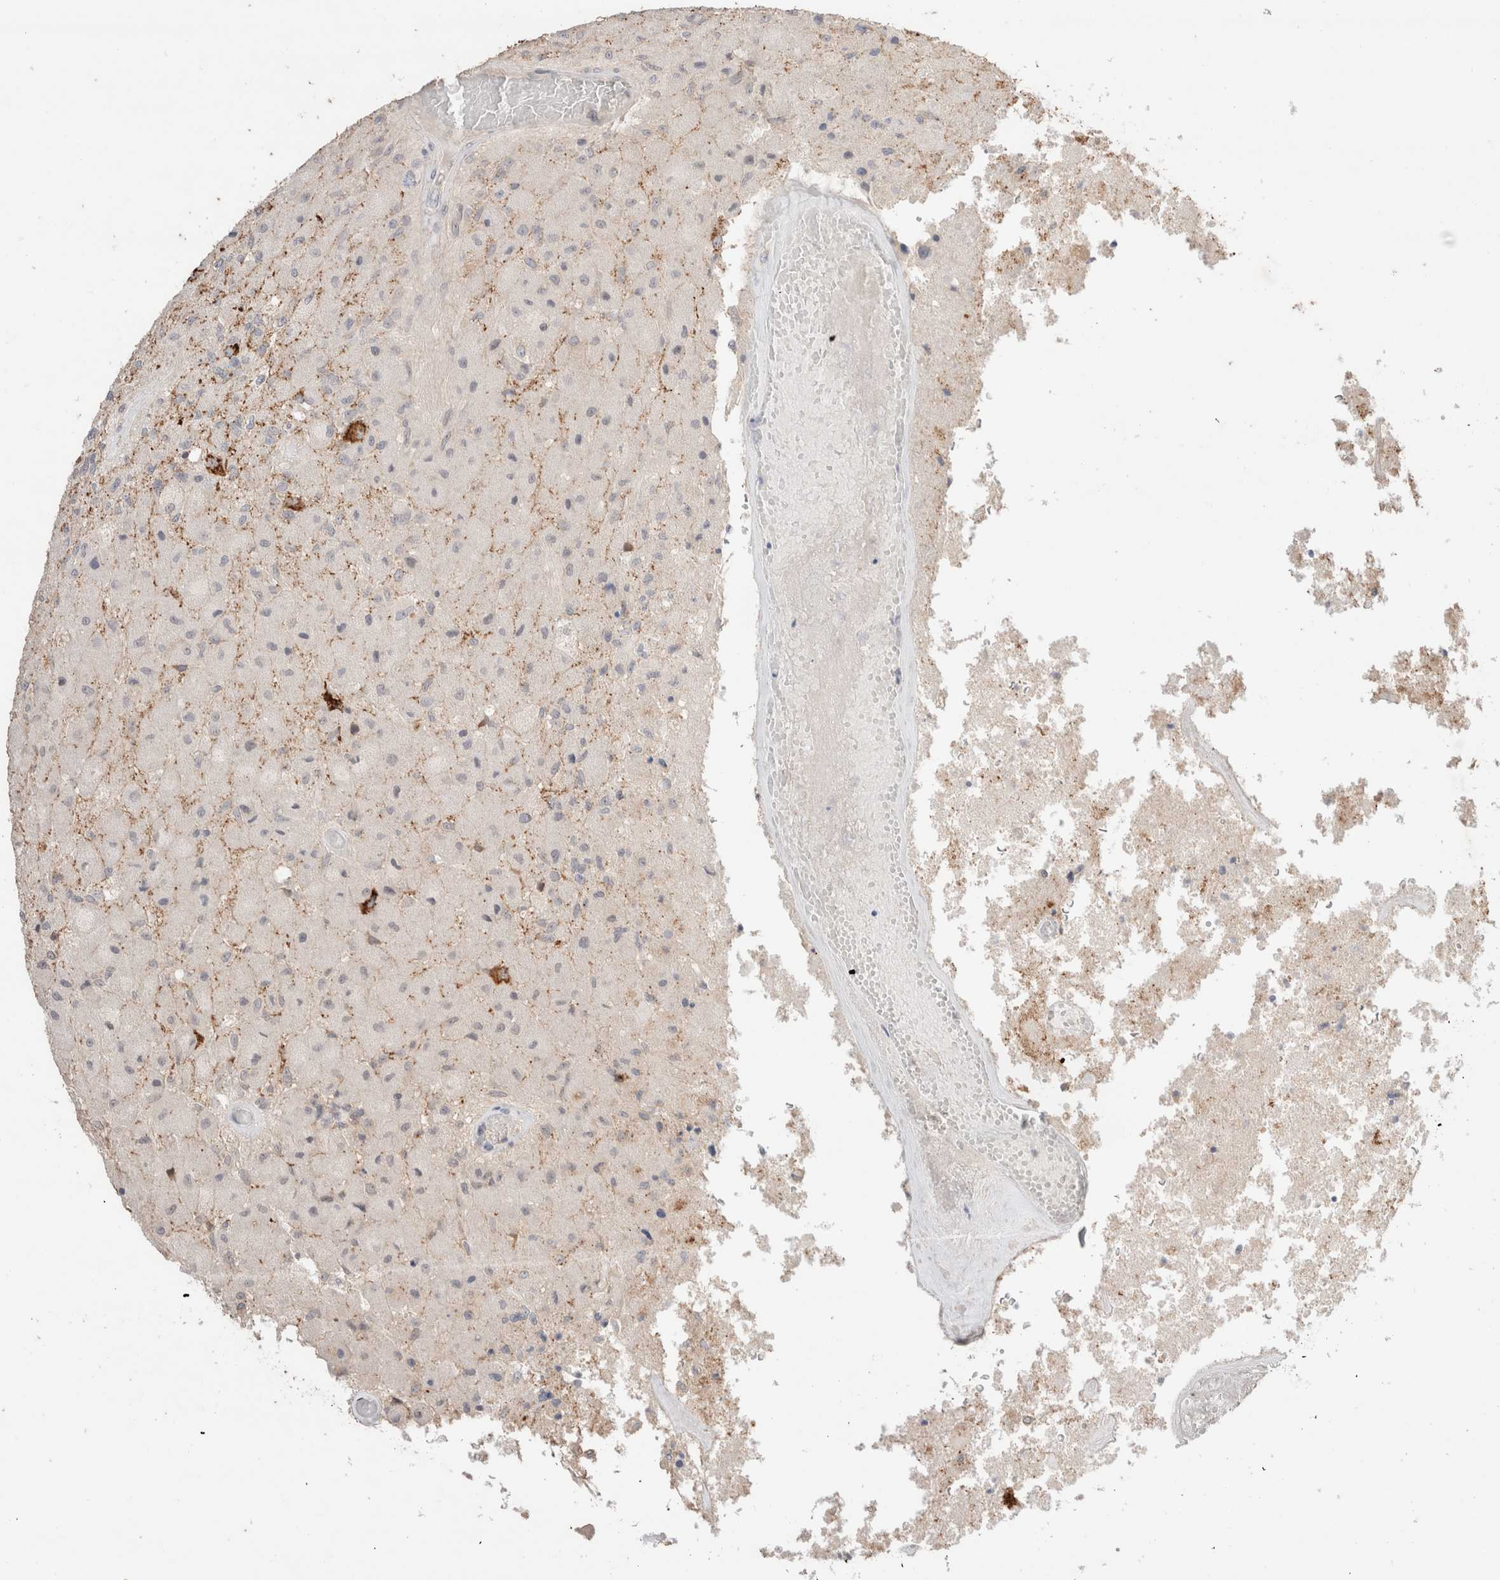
{"staining": {"intensity": "negative", "quantity": "none", "location": "none"}, "tissue": "glioma", "cell_type": "Tumor cells", "image_type": "cancer", "snomed": [{"axis": "morphology", "description": "Normal tissue, NOS"}, {"axis": "morphology", "description": "Glioma, malignant, High grade"}, {"axis": "topography", "description": "Cerebral cortex"}], "caption": "Tumor cells are negative for protein expression in human glioma.", "gene": "TRIM41", "patient": {"sex": "male", "age": 77}}